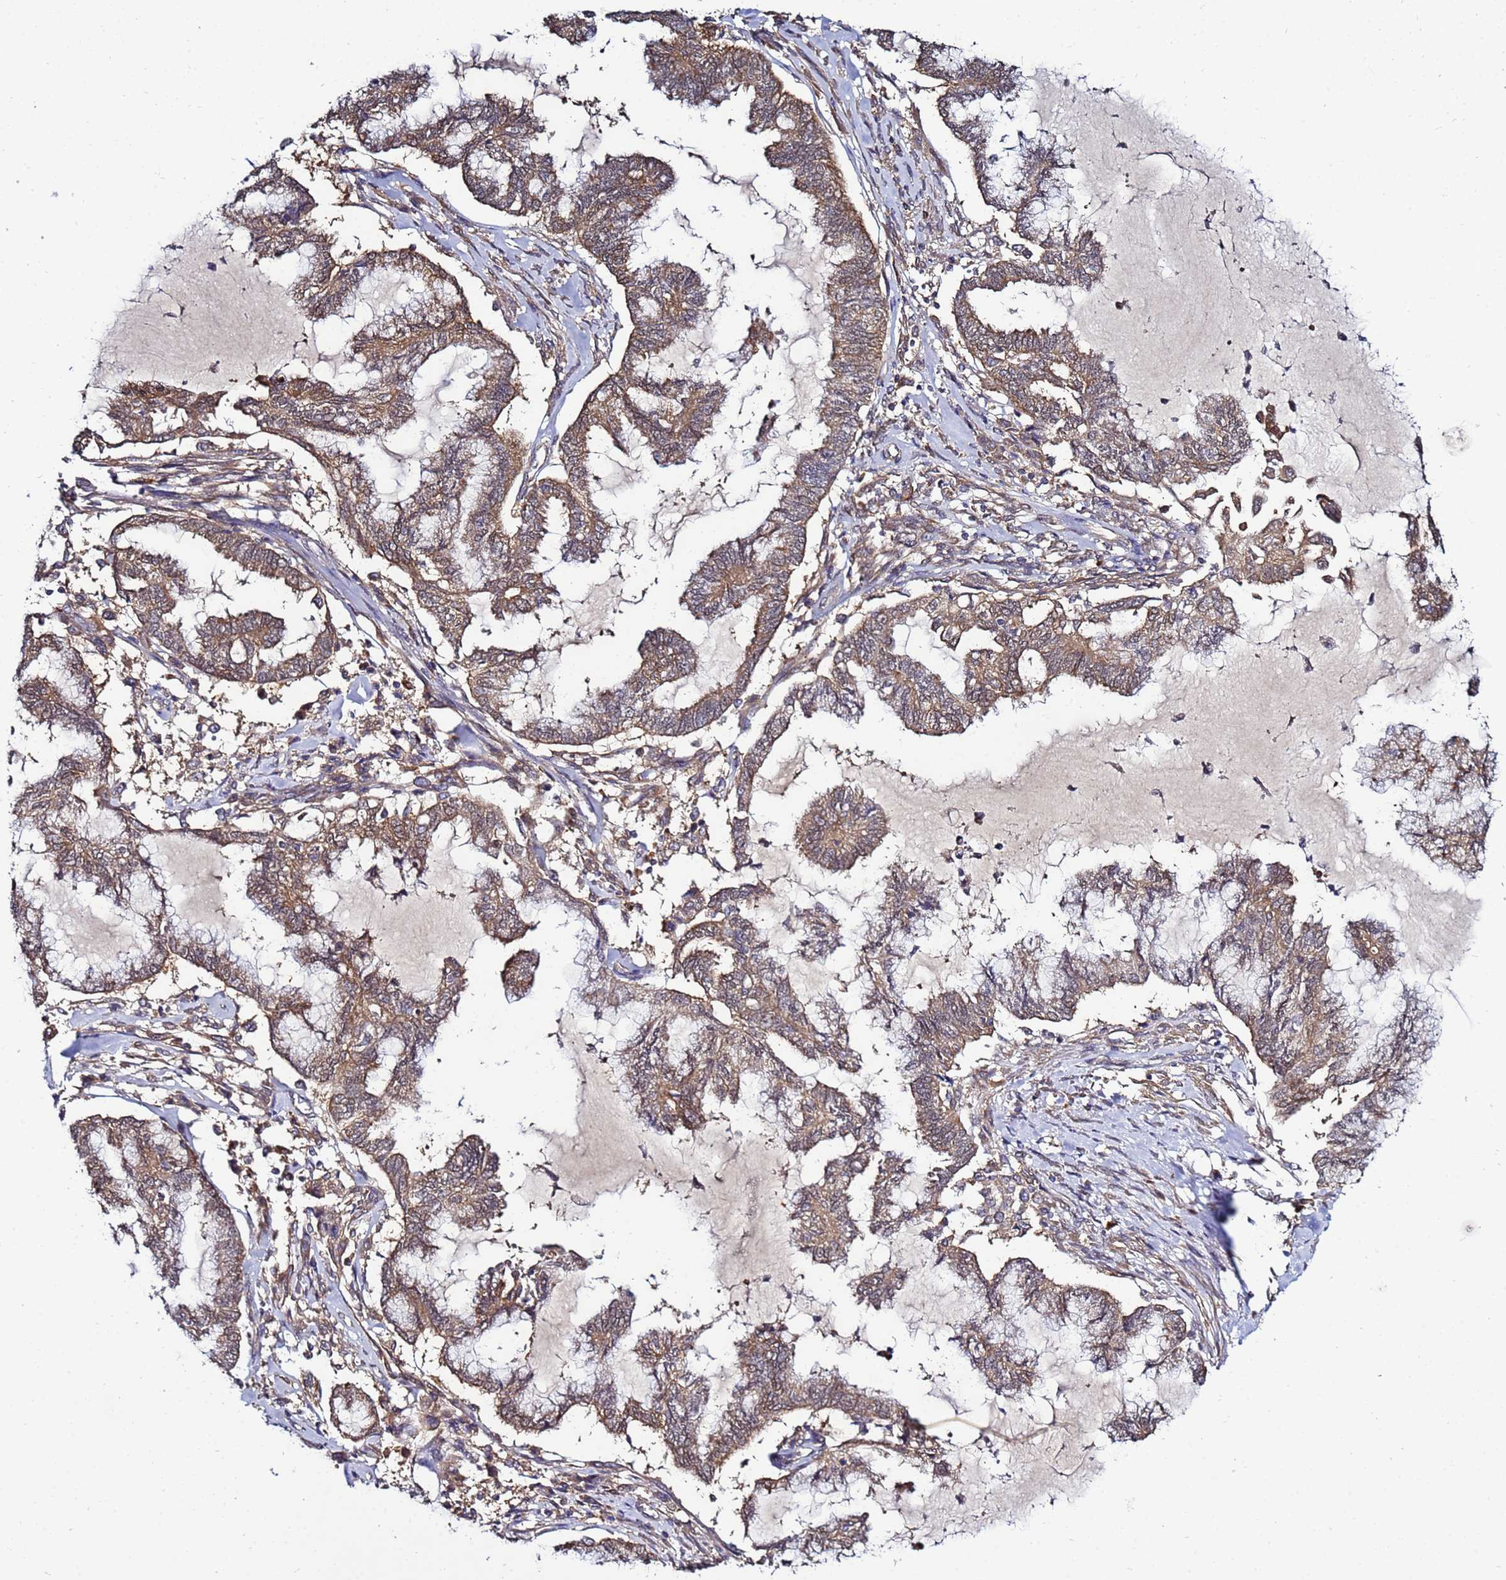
{"staining": {"intensity": "moderate", "quantity": ">75%", "location": "cytoplasmic/membranous"}, "tissue": "endometrial cancer", "cell_type": "Tumor cells", "image_type": "cancer", "snomed": [{"axis": "morphology", "description": "Adenocarcinoma, NOS"}, {"axis": "topography", "description": "Endometrium"}], "caption": "An image of endometrial adenocarcinoma stained for a protein displays moderate cytoplasmic/membranous brown staining in tumor cells.", "gene": "NAXE", "patient": {"sex": "female", "age": 86}}